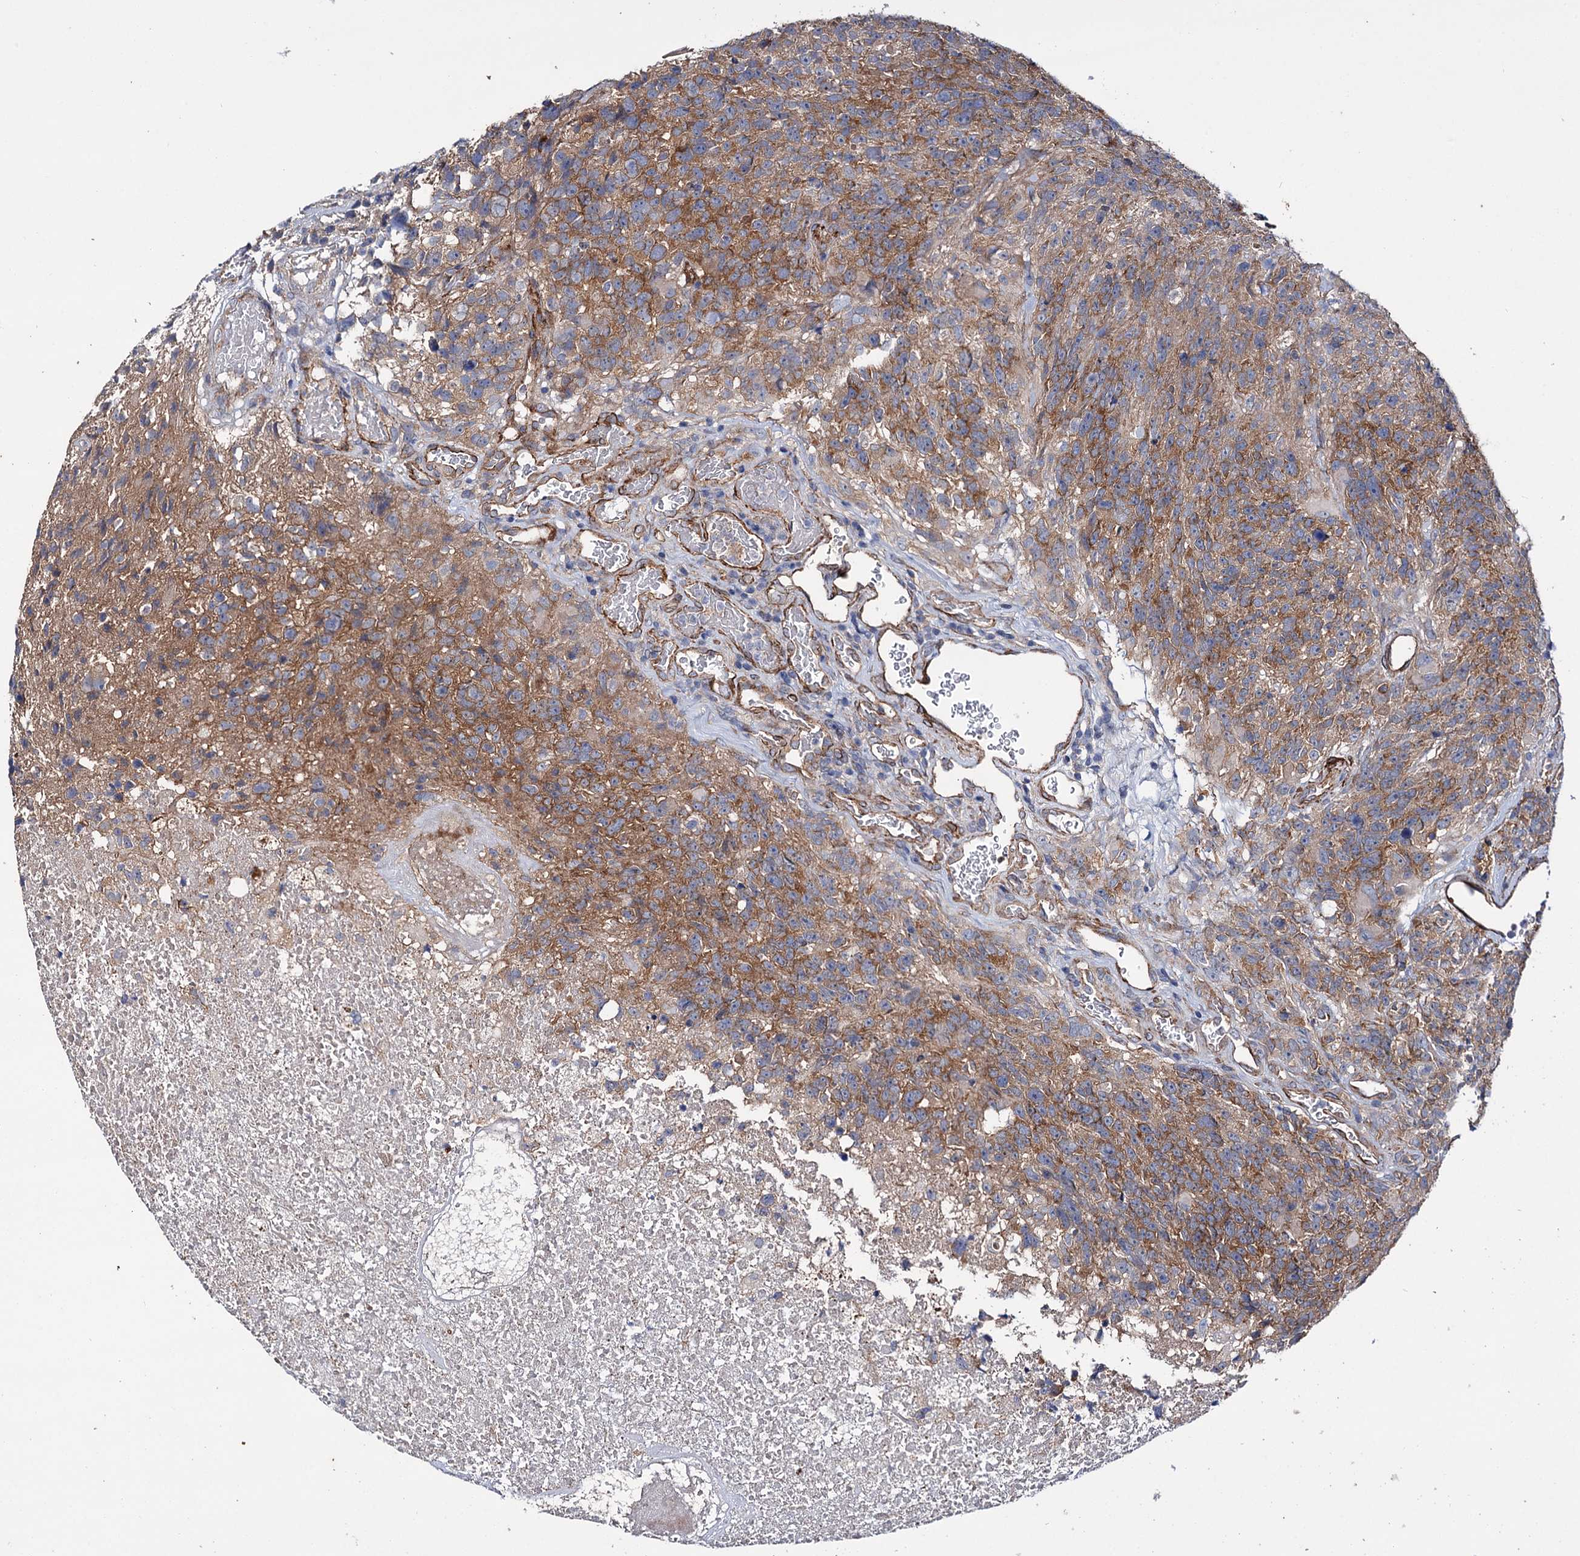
{"staining": {"intensity": "moderate", "quantity": "<25%", "location": "cytoplasmic/membranous"}, "tissue": "glioma", "cell_type": "Tumor cells", "image_type": "cancer", "snomed": [{"axis": "morphology", "description": "Glioma, malignant, High grade"}, {"axis": "topography", "description": "Brain"}], "caption": "Protein staining of glioma tissue demonstrates moderate cytoplasmic/membranous positivity in about <25% of tumor cells.", "gene": "SPATS2", "patient": {"sex": "male", "age": 76}}